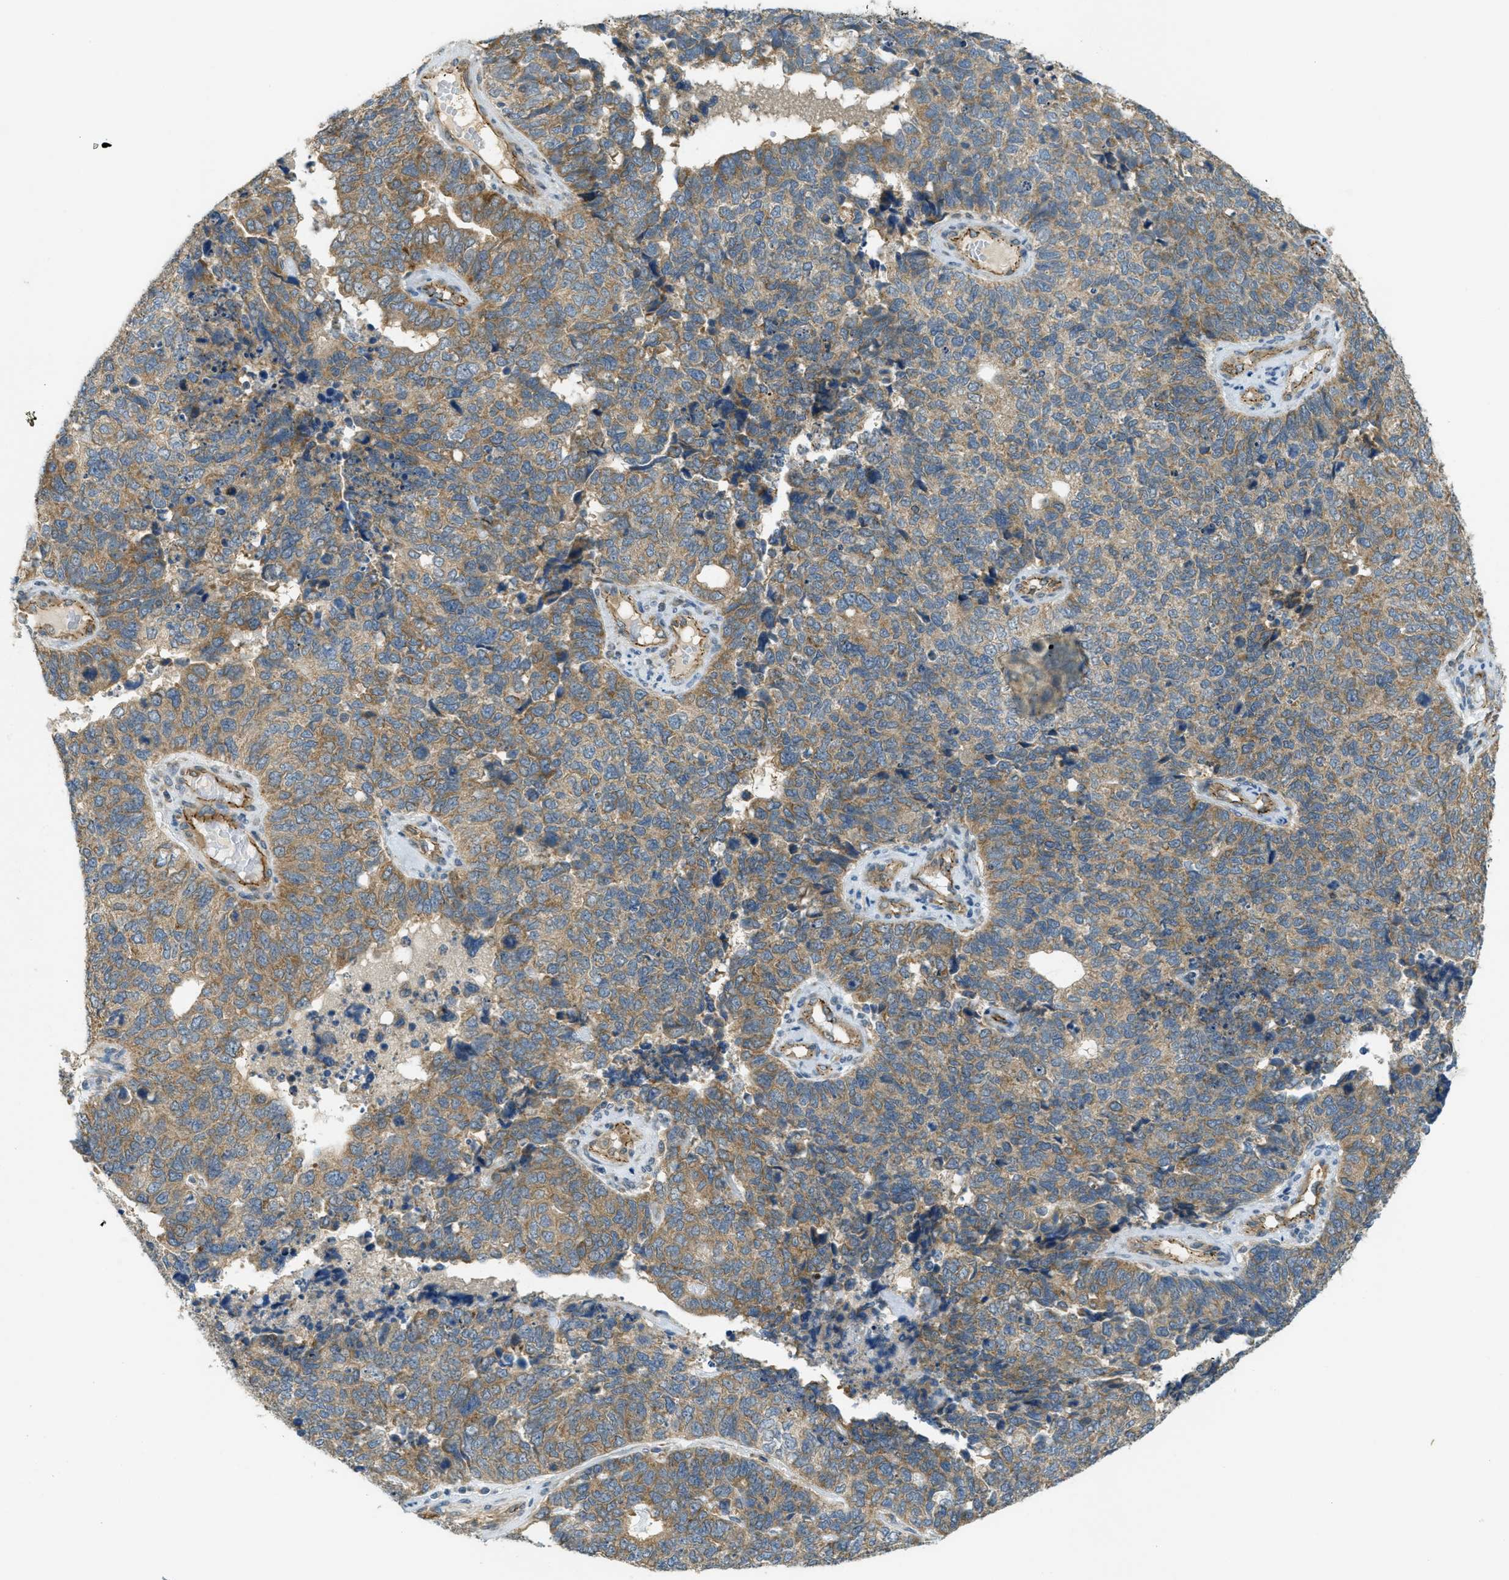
{"staining": {"intensity": "moderate", "quantity": ">75%", "location": "cytoplasmic/membranous"}, "tissue": "cervical cancer", "cell_type": "Tumor cells", "image_type": "cancer", "snomed": [{"axis": "morphology", "description": "Squamous cell carcinoma, NOS"}, {"axis": "topography", "description": "Cervix"}], "caption": "This is an image of IHC staining of cervical cancer, which shows moderate staining in the cytoplasmic/membranous of tumor cells.", "gene": "JCAD", "patient": {"sex": "female", "age": 63}}